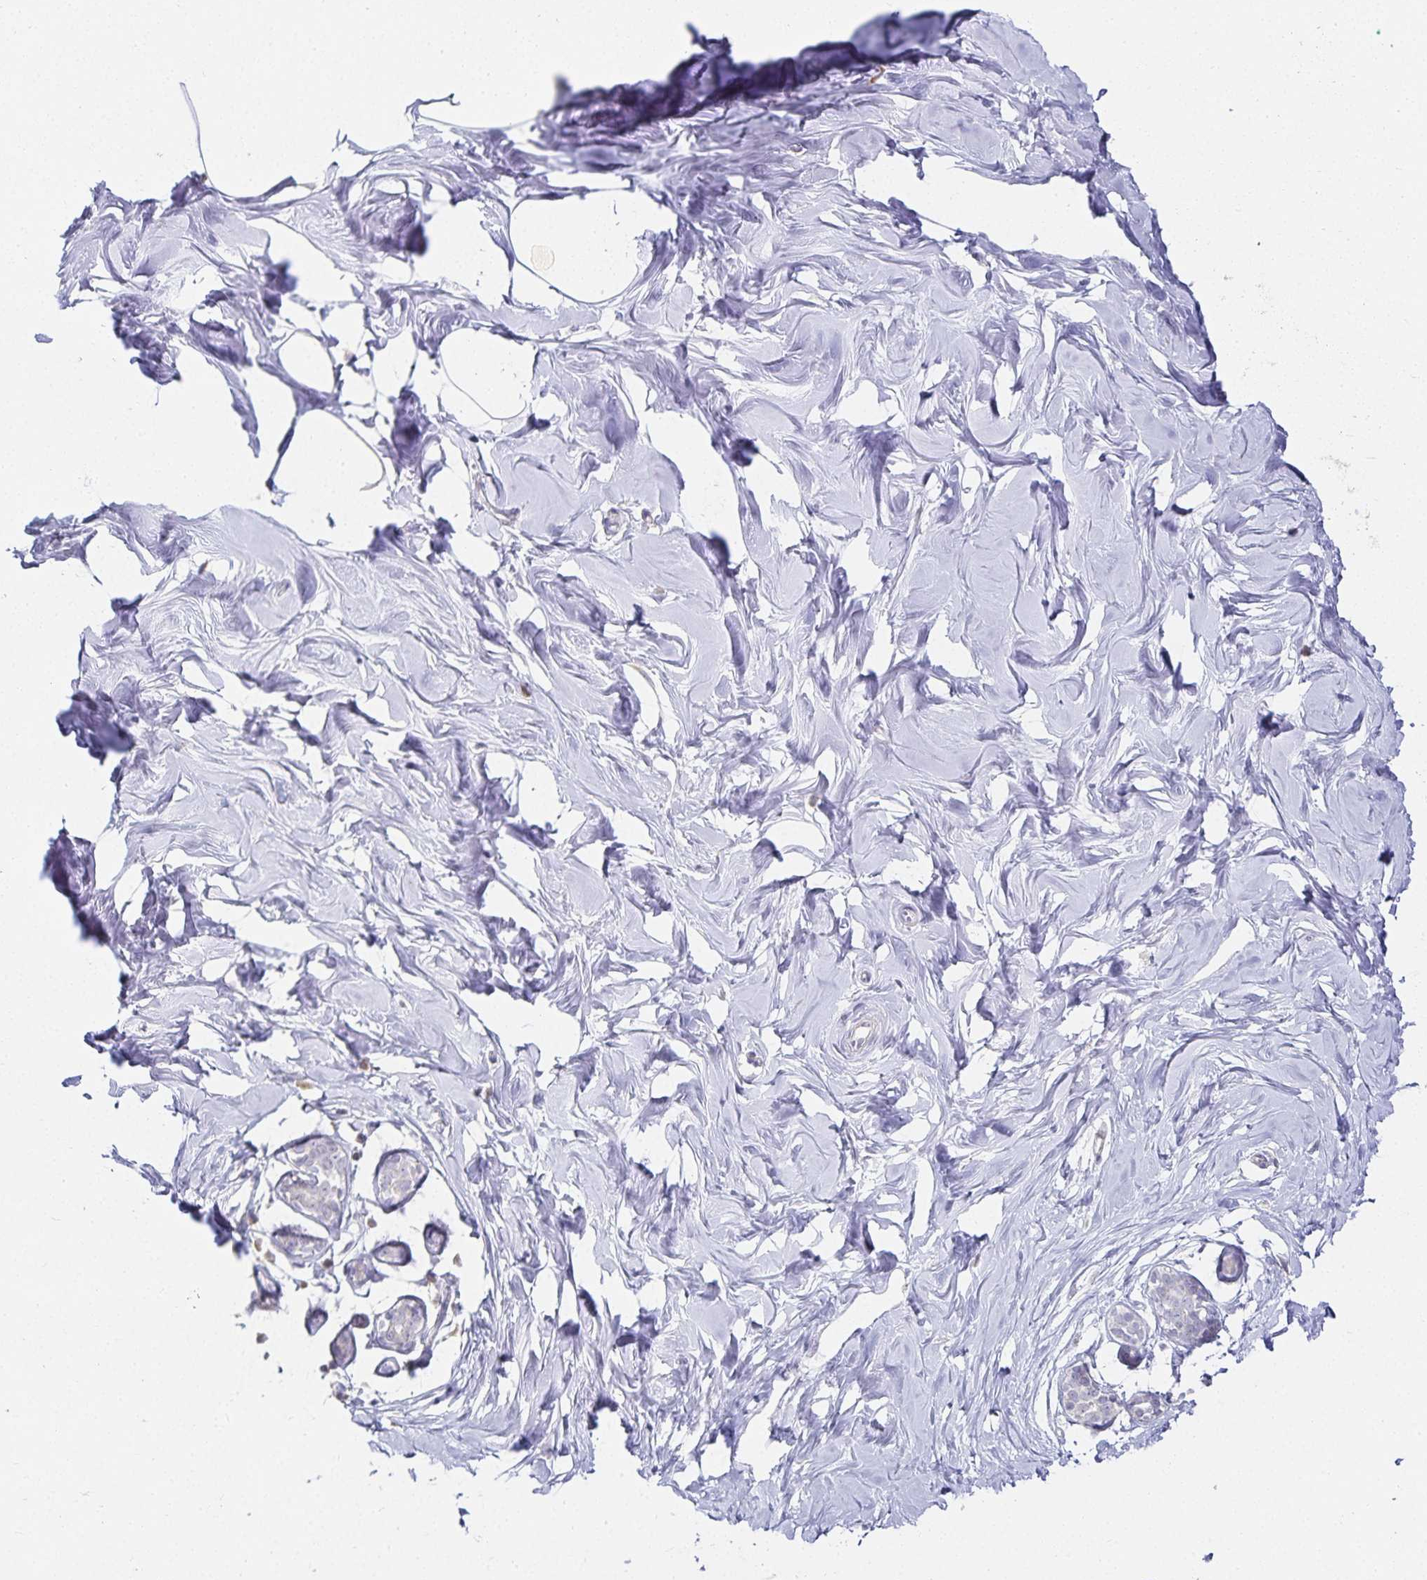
{"staining": {"intensity": "negative", "quantity": "none", "location": "none"}, "tissue": "breast", "cell_type": "Adipocytes", "image_type": "normal", "snomed": [{"axis": "morphology", "description": "Normal tissue, NOS"}, {"axis": "topography", "description": "Breast"}], "caption": "Image shows no significant protein positivity in adipocytes of benign breast. (DAB (3,3'-diaminobenzidine) immunohistochemistry, high magnification).", "gene": "GP2", "patient": {"sex": "female", "age": 27}}